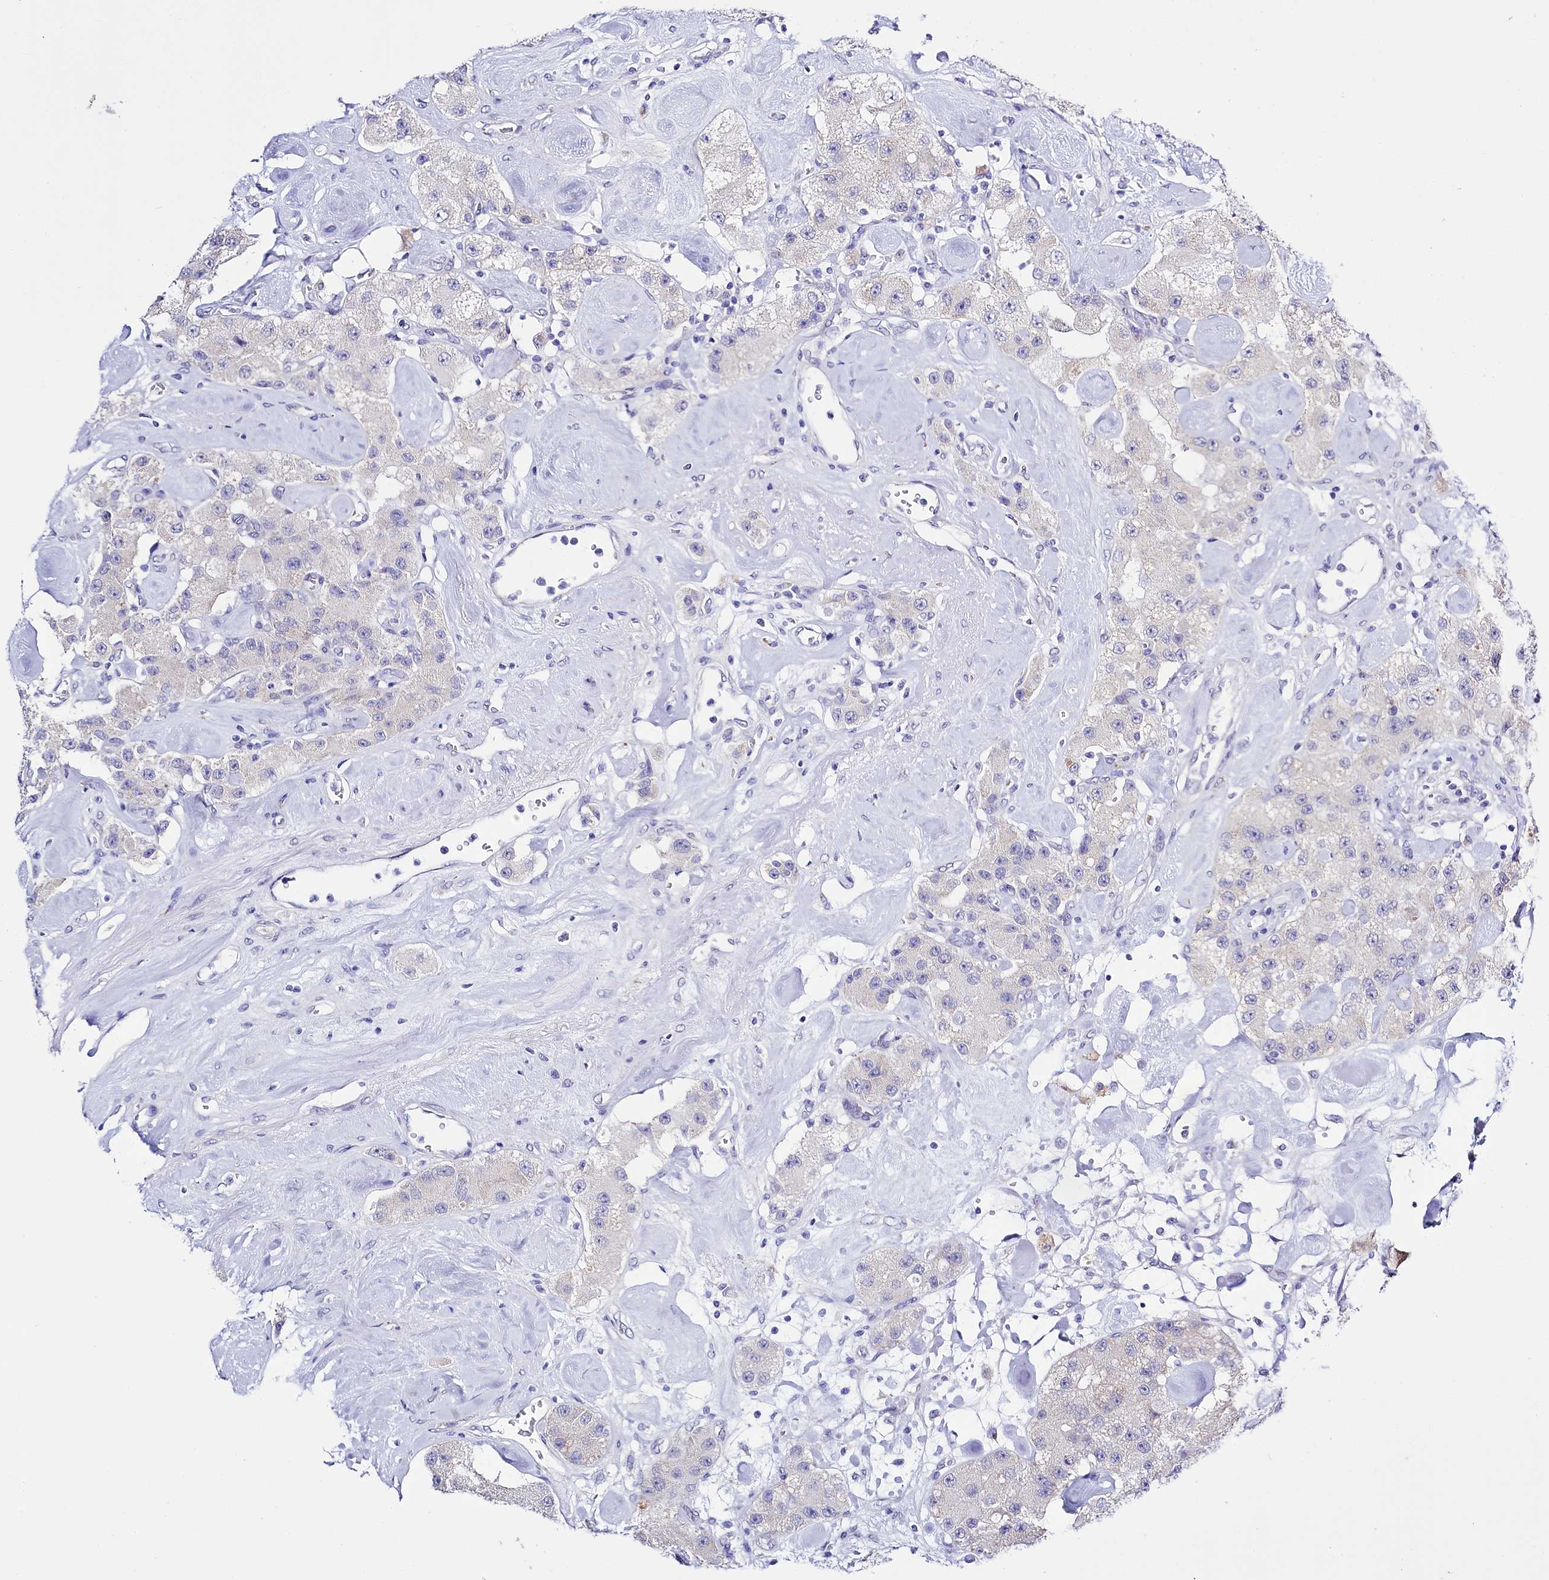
{"staining": {"intensity": "negative", "quantity": "none", "location": "none"}, "tissue": "carcinoid", "cell_type": "Tumor cells", "image_type": "cancer", "snomed": [{"axis": "morphology", "description": "Carcinoid, malignant, NOS"}, {"axis": "topography", "description": "Pancreas"}], "caption": "An immunohistochemistry micrograph of carcinoid is shown. There is no staining in tumor cells of carcinoid.", "gene": "SPATS2", "patient": {"sex": "male", "age": 41}}